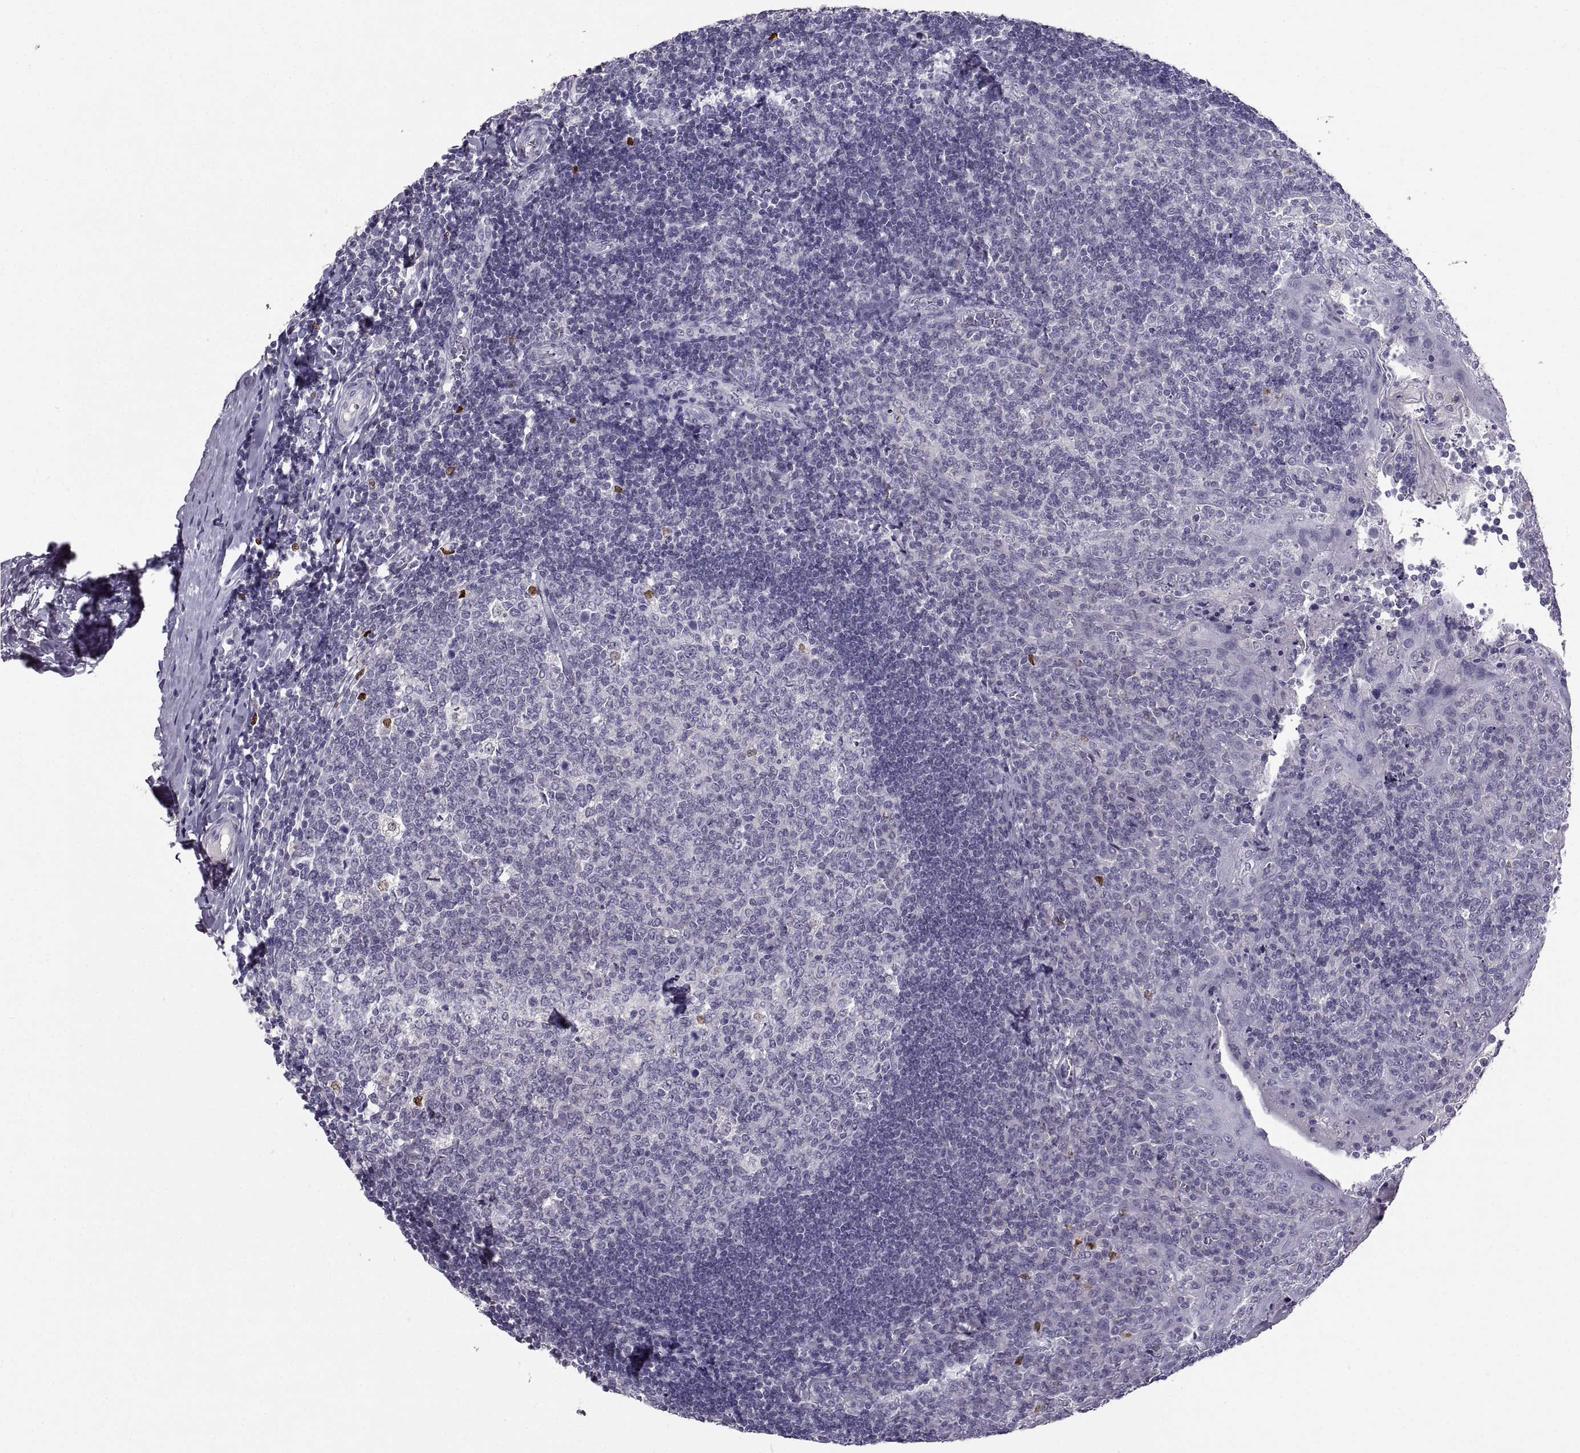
{"staining": {"intensity": "strong", "quantity": "<25%", "location": "nuclear"}, "tissue": "tonsil", "cell_type": "Germinal center cells", "image_type": "normal", "snomed": [{"axis": "morphology", "description": "Normal tissue, NOS"}, {"axis": "topography", "description": "Tonsil"}], "caption": "Immunohistochemical staining of normal tonsil exhibits medium levels of strong nuclear staining in about <25% of germinal center cells. (DAB = brown stain, brightfield microscopy at high magnification).", "gene": "SOX21", "patient": {"sex": "female", "age": 12}}